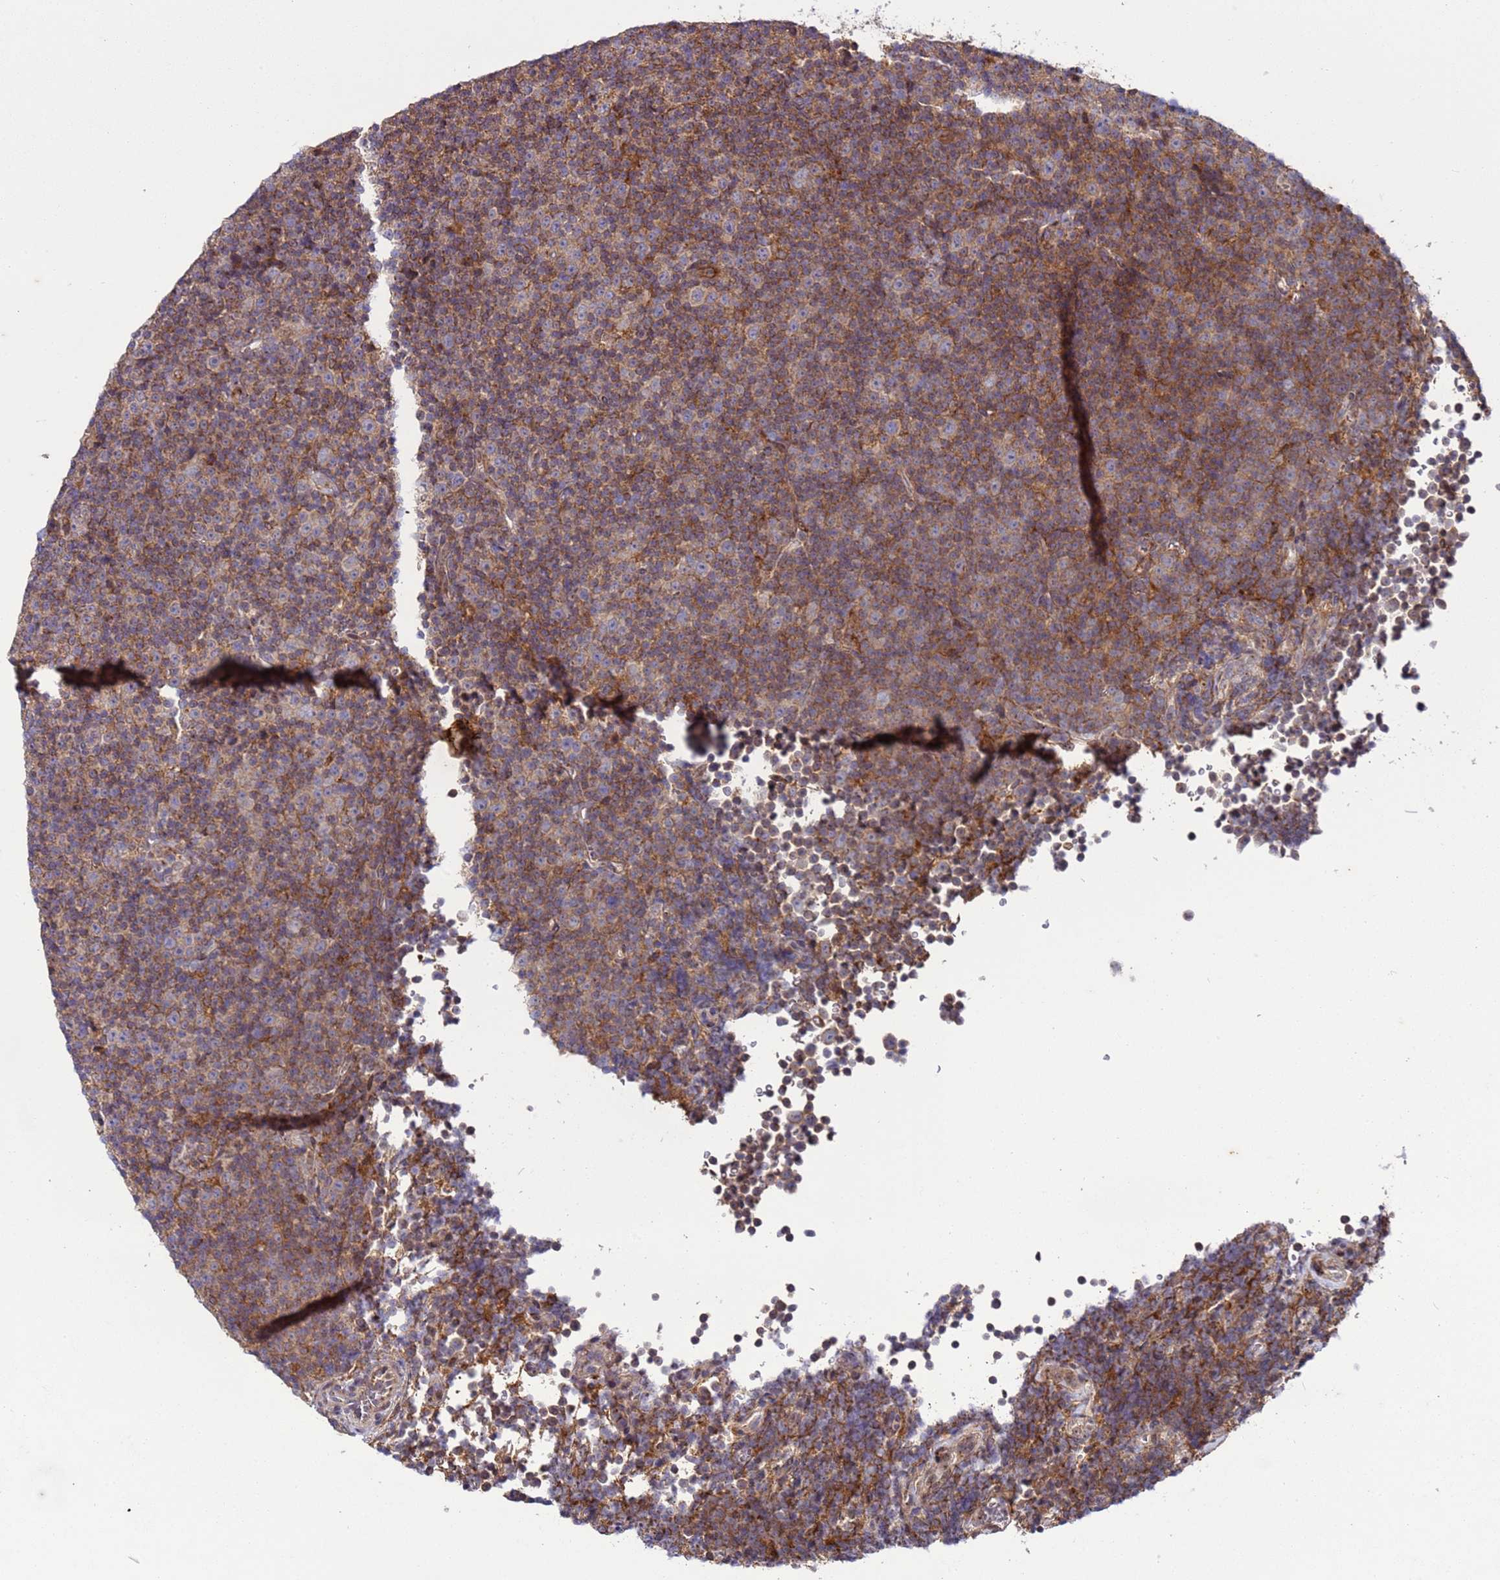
{"staining": {"intensity": "moderate", "quantity": ">75%", "location": "cytoplasmic/membranous"}, "tissue": "lymphoma", "cell_type": "Tumor cells", "image_type": "cancer", "snomed": [{"axis": "morphology", "description": "Malignant lymphoma, non-Hodgkin's type, Low grade"}, {"axis": "topography", "description": "Lymph node"}], "caption": "This photomicrograph exhibits IHC staining of lymphoma, with medium moderate cytoplasmic/membranous positivity in approximately >75% of tumor cells.", "gene": "TMEM176B", "patient": {"sex": "female", "age": 67}}